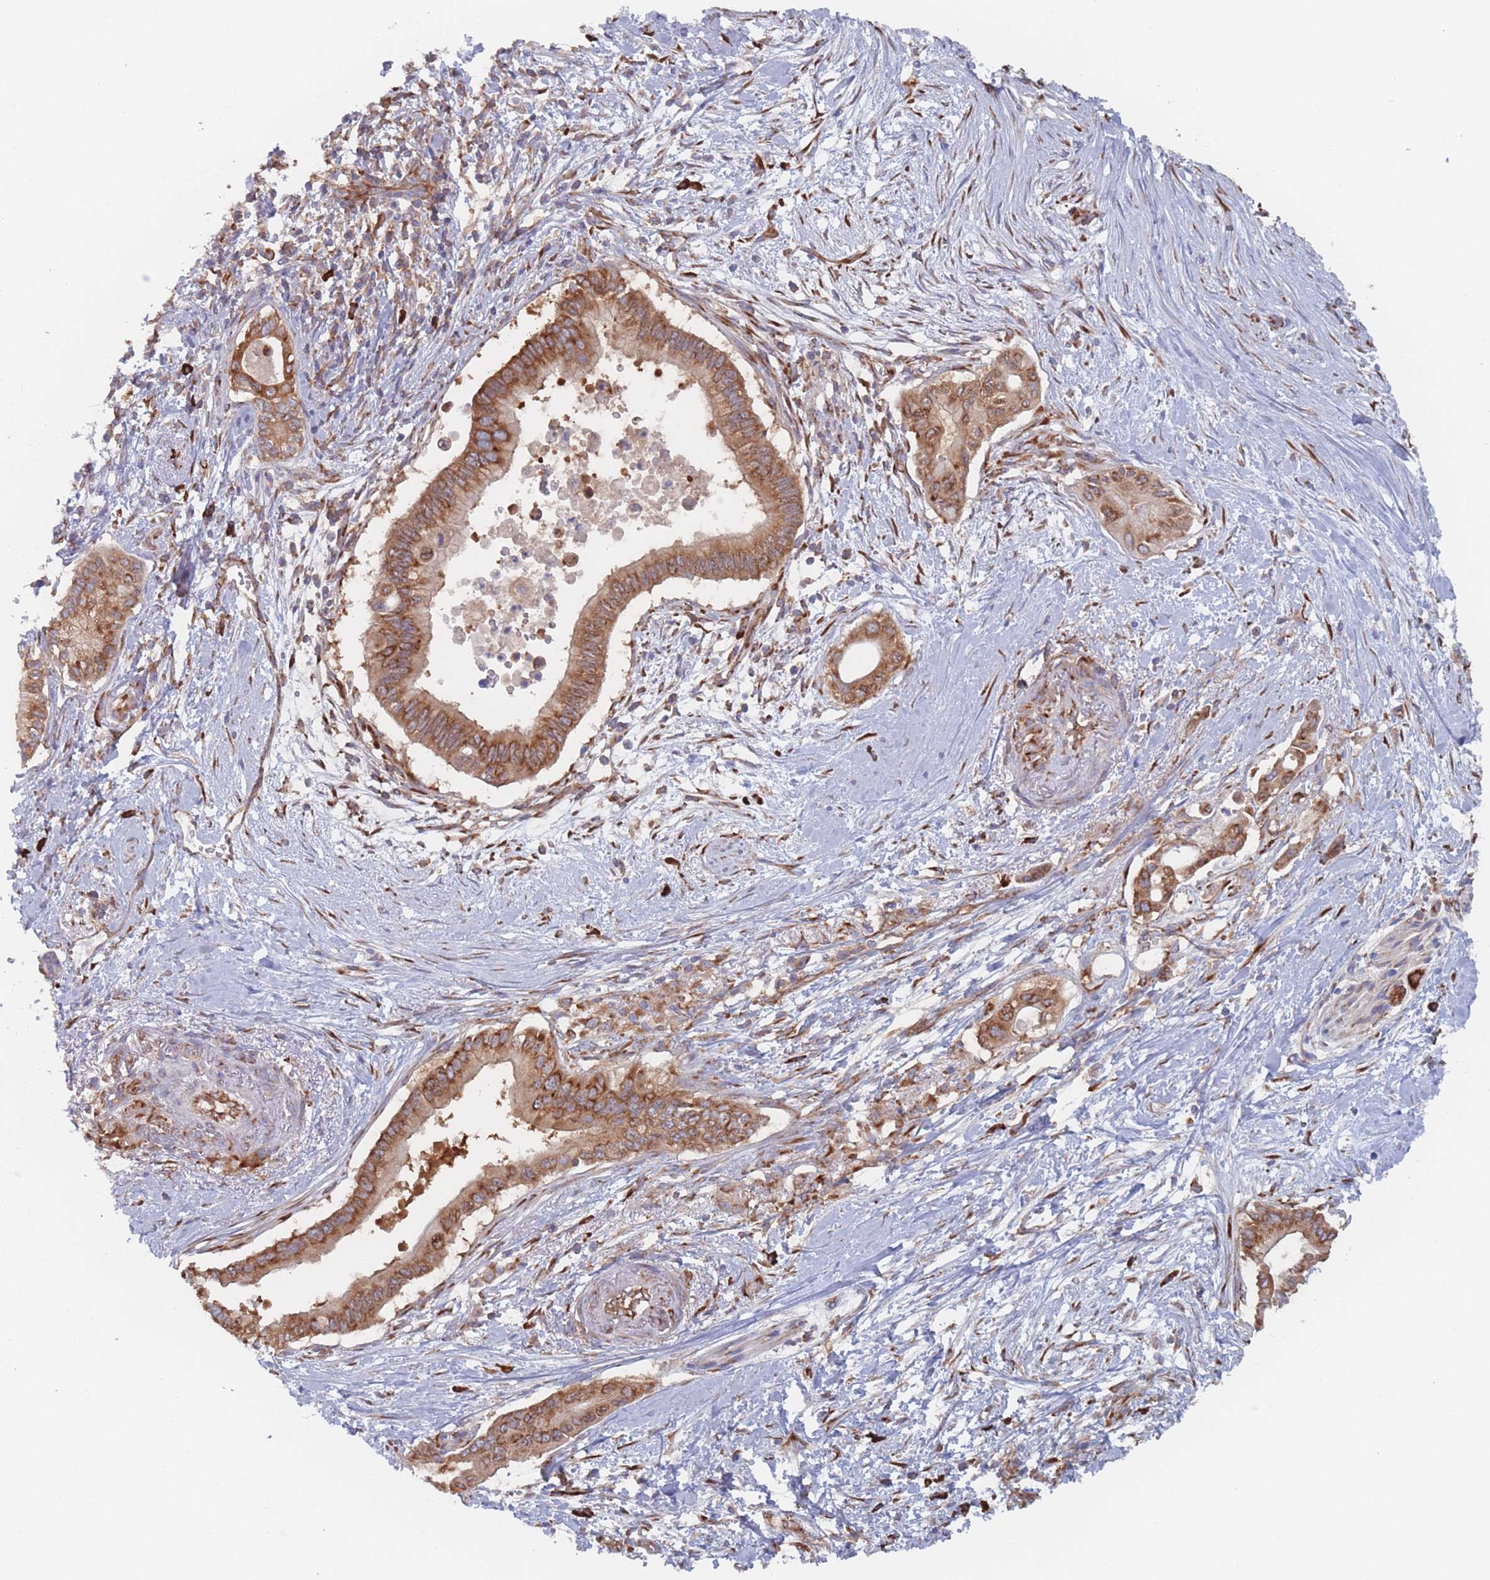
{"staining": {"intensity": "moderate", "quantity": ">75%", "location": "cytoplasmic/membranous"}, "tissue": "pancreatic cancer", "cell_type": "Tumor cells", "image_type": "cancer", "snomed": [{"axis": "morphology", "description": "Adenocarcinoma, NOS"}, {"axis": "topography", "description": "Pancreas"}], "caption": "Protein staining exhibits moderate cytoplasmic/membranous staining in about >75% of tumor cells in adenocarcinoma (pancreatic).", "gene": "EEF1B2", "patient": {"sex": "male", "age": 78}}